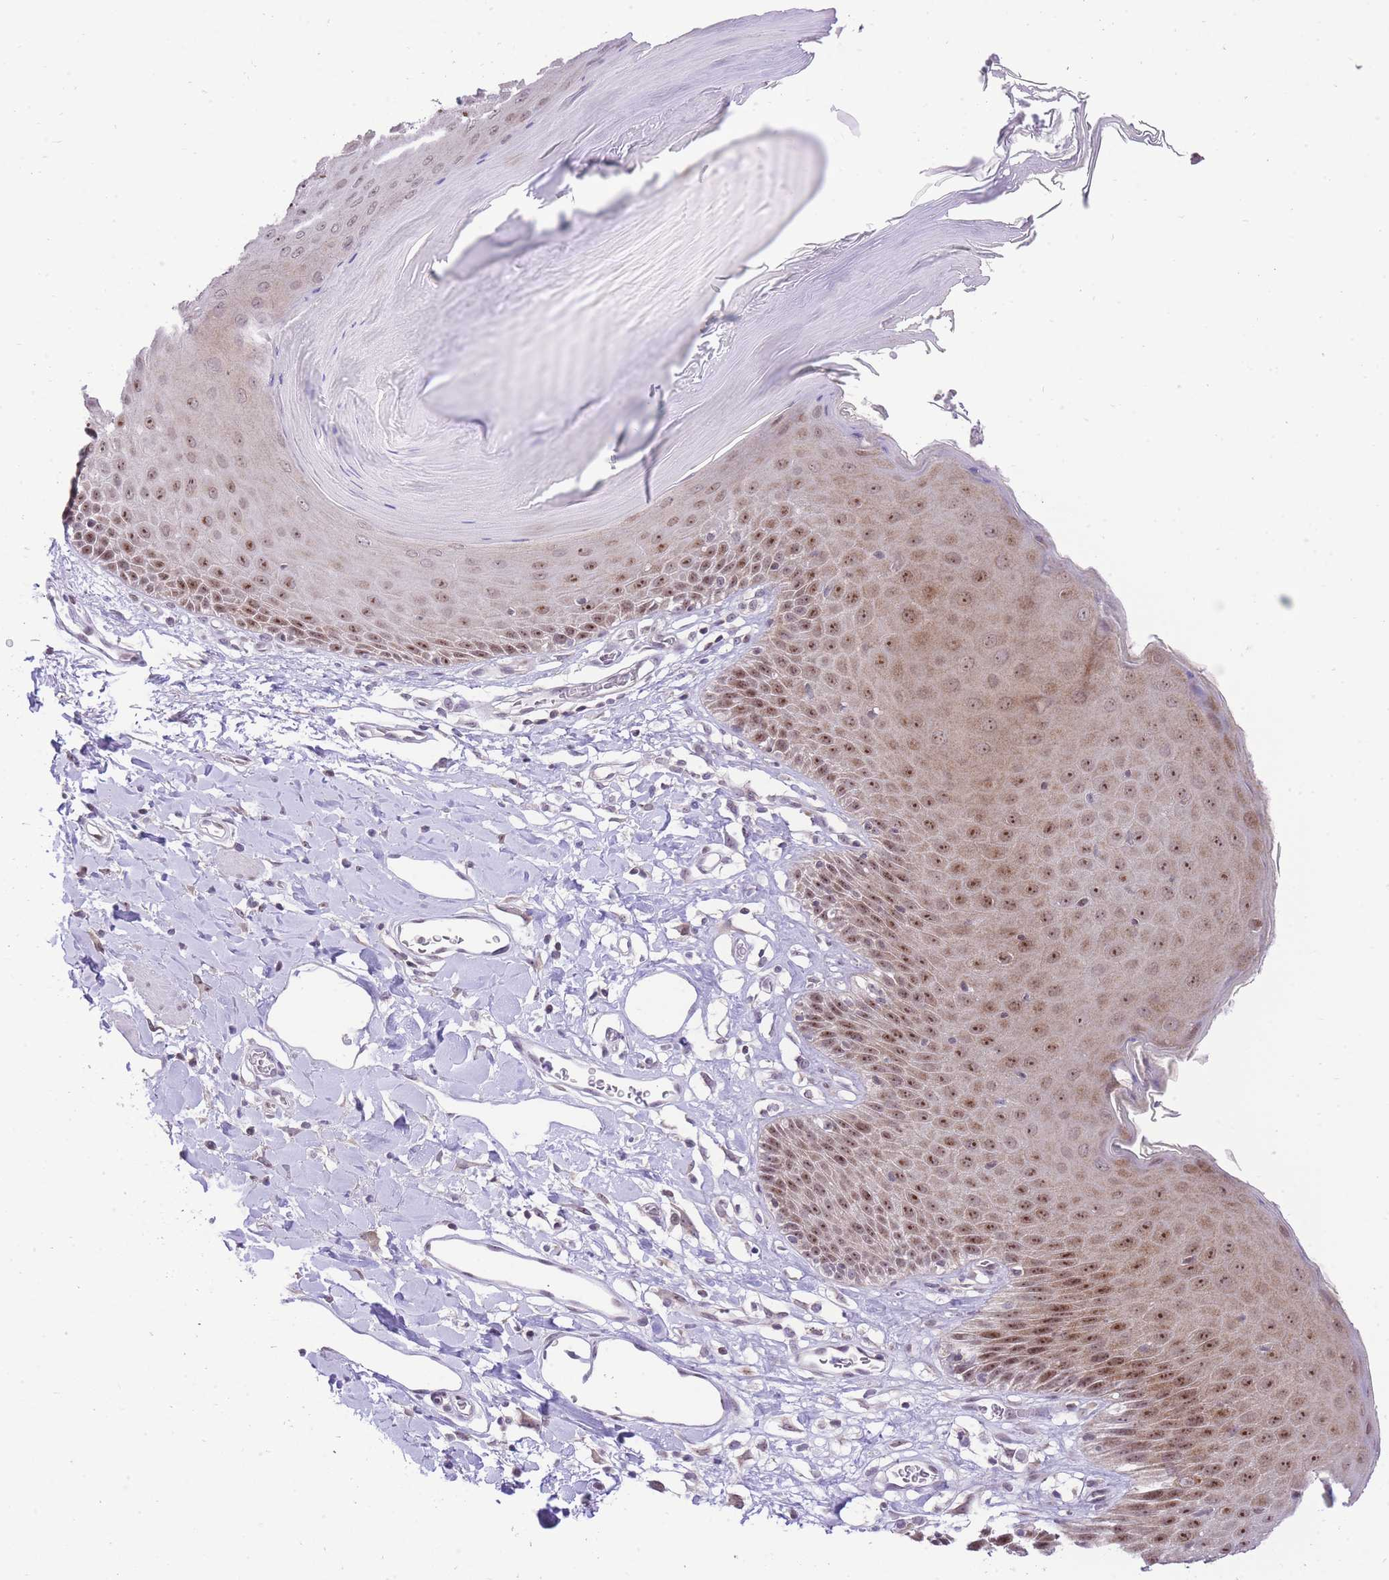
{"staining": {"intensity": "moderate", "quantity": ">75%", "location": "nuclear"}, "tissue": "skin", "cell_type": "Epidermal cells", "image_type": "normal", "snomed": [{"axis": "morphology", "description": "Normal tissue, NOS"}, {"axis": "topography", "description": "Vulva"}], "caption": "This image exhibits IHC staining of normal human skin, with medium moderate nuclear positivity in about >75% of epidermal cells.", "gene": "STK39", "patient": {"sex": "female", "age": 68}}